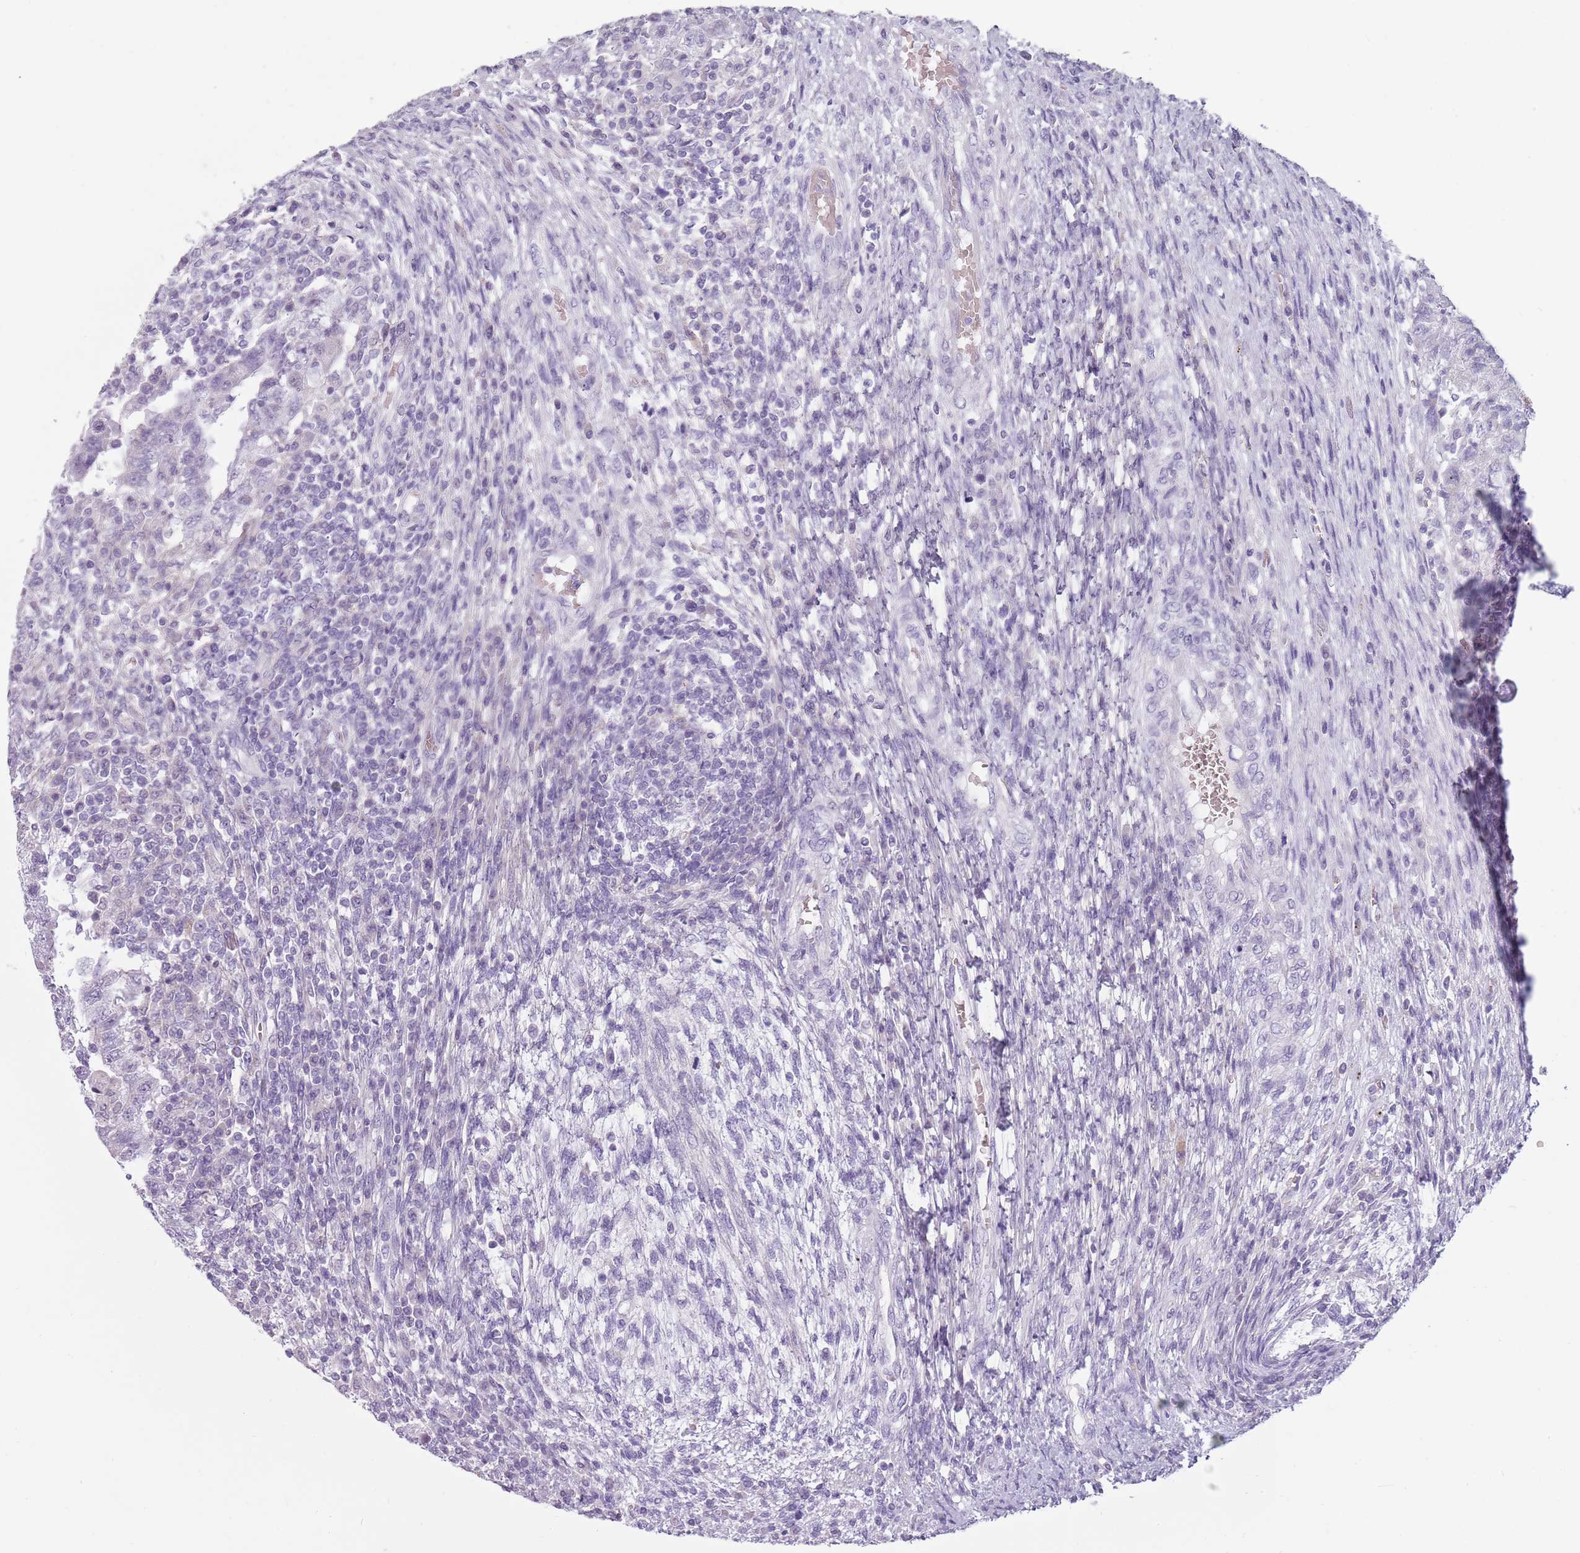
{"staining": {"intensity": "negative", "quantity": "none", "location": "none"}, "tissue": "testis cancer", "cell_type": "Tumor cells", "image_type": "cancer", "snomed": [{"axis": "morphology", "description": "Carcinoma, Embryonal, NOS"}, {"axis": "topography", "description": "Testis"}], "caption": "Testis cancer stained for a protein using immunohistochemistry (IHC) exhibits no expression tumor cells.", "gene": "MEGF8", "patient": {"sex": "male", "age": 26}}